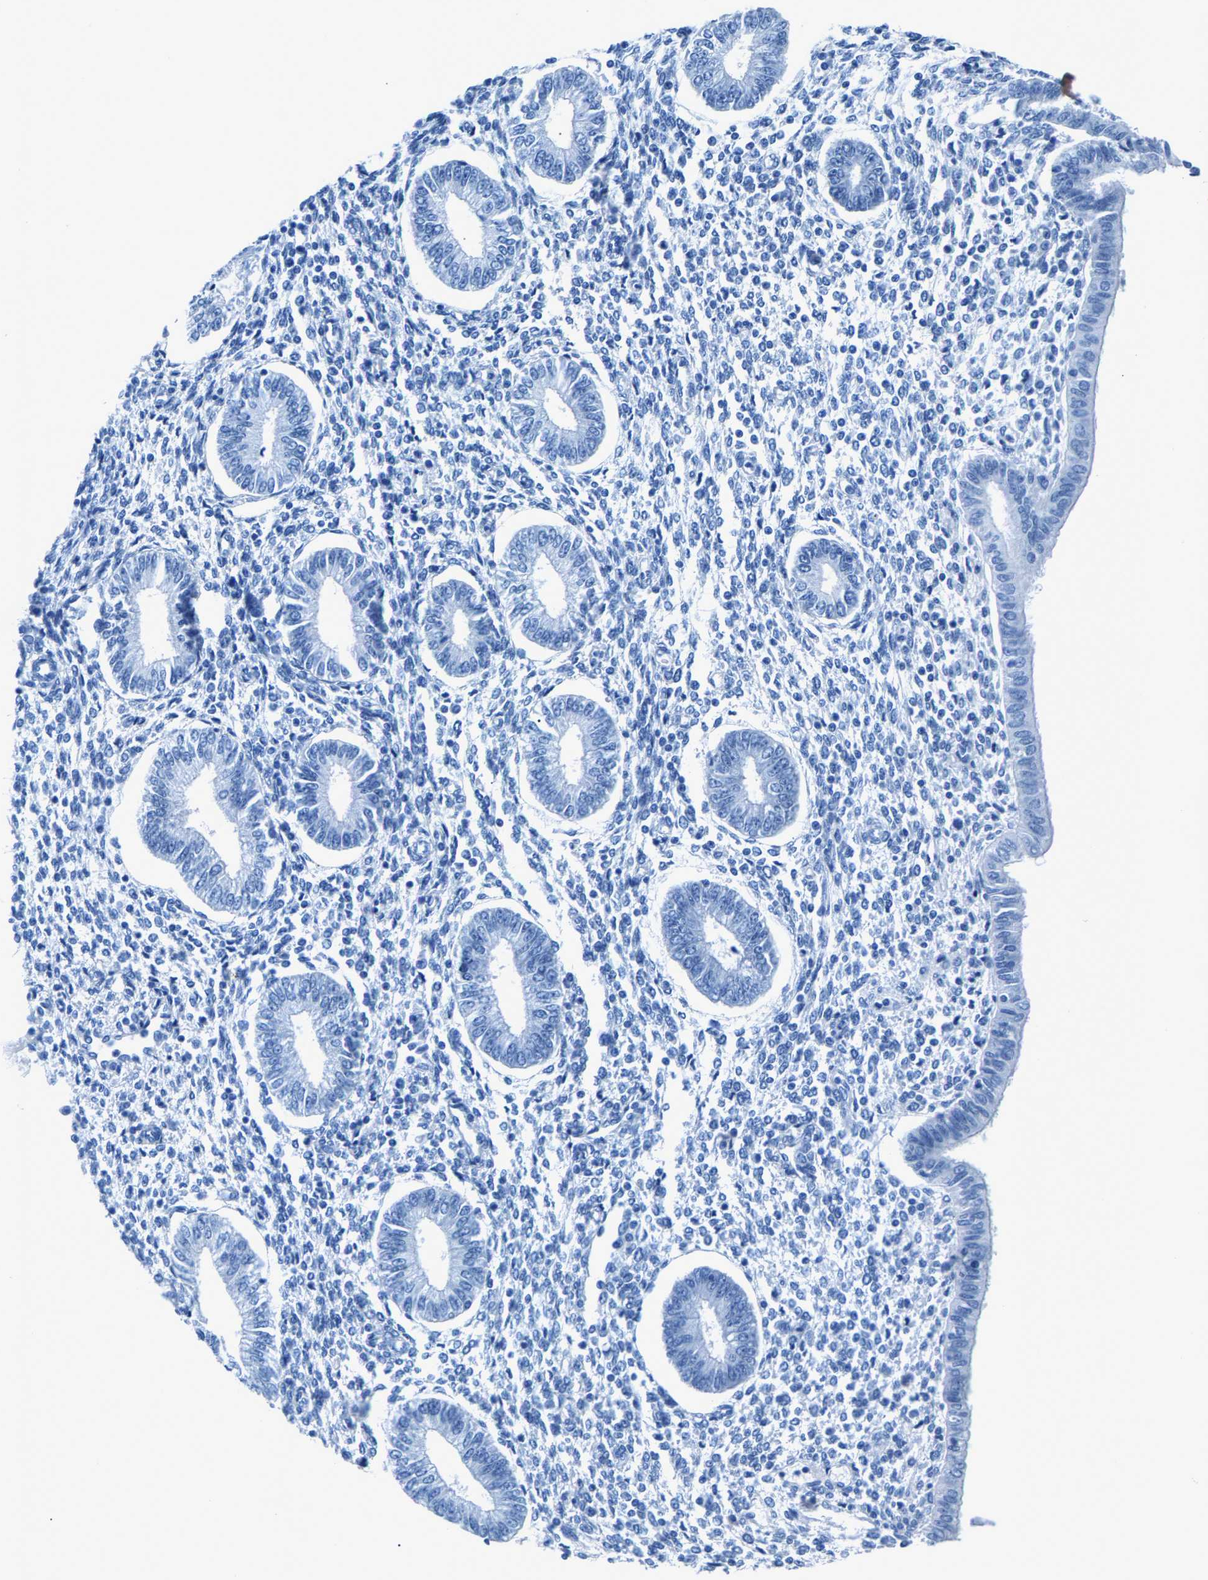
{"staining": {"intensity": "negative", "quantity": "none", "location": "none"}, "tissue": "endometrium", "cell_type": "Cells in endometrial stroma", "image_type": "normal", "snomed": [{"axis": "morphology", "description": "Normal tissue, NOS"}, {"axis": "topography", "description": "Endometrium"}], "caption": "This is a photomicrograph of immunohistochemistry staining of benign endometrium, which shows no expression in cells in endometrial stroma.", "gene": "CPS1", "patient": {"sex": "female", "age": 50}}